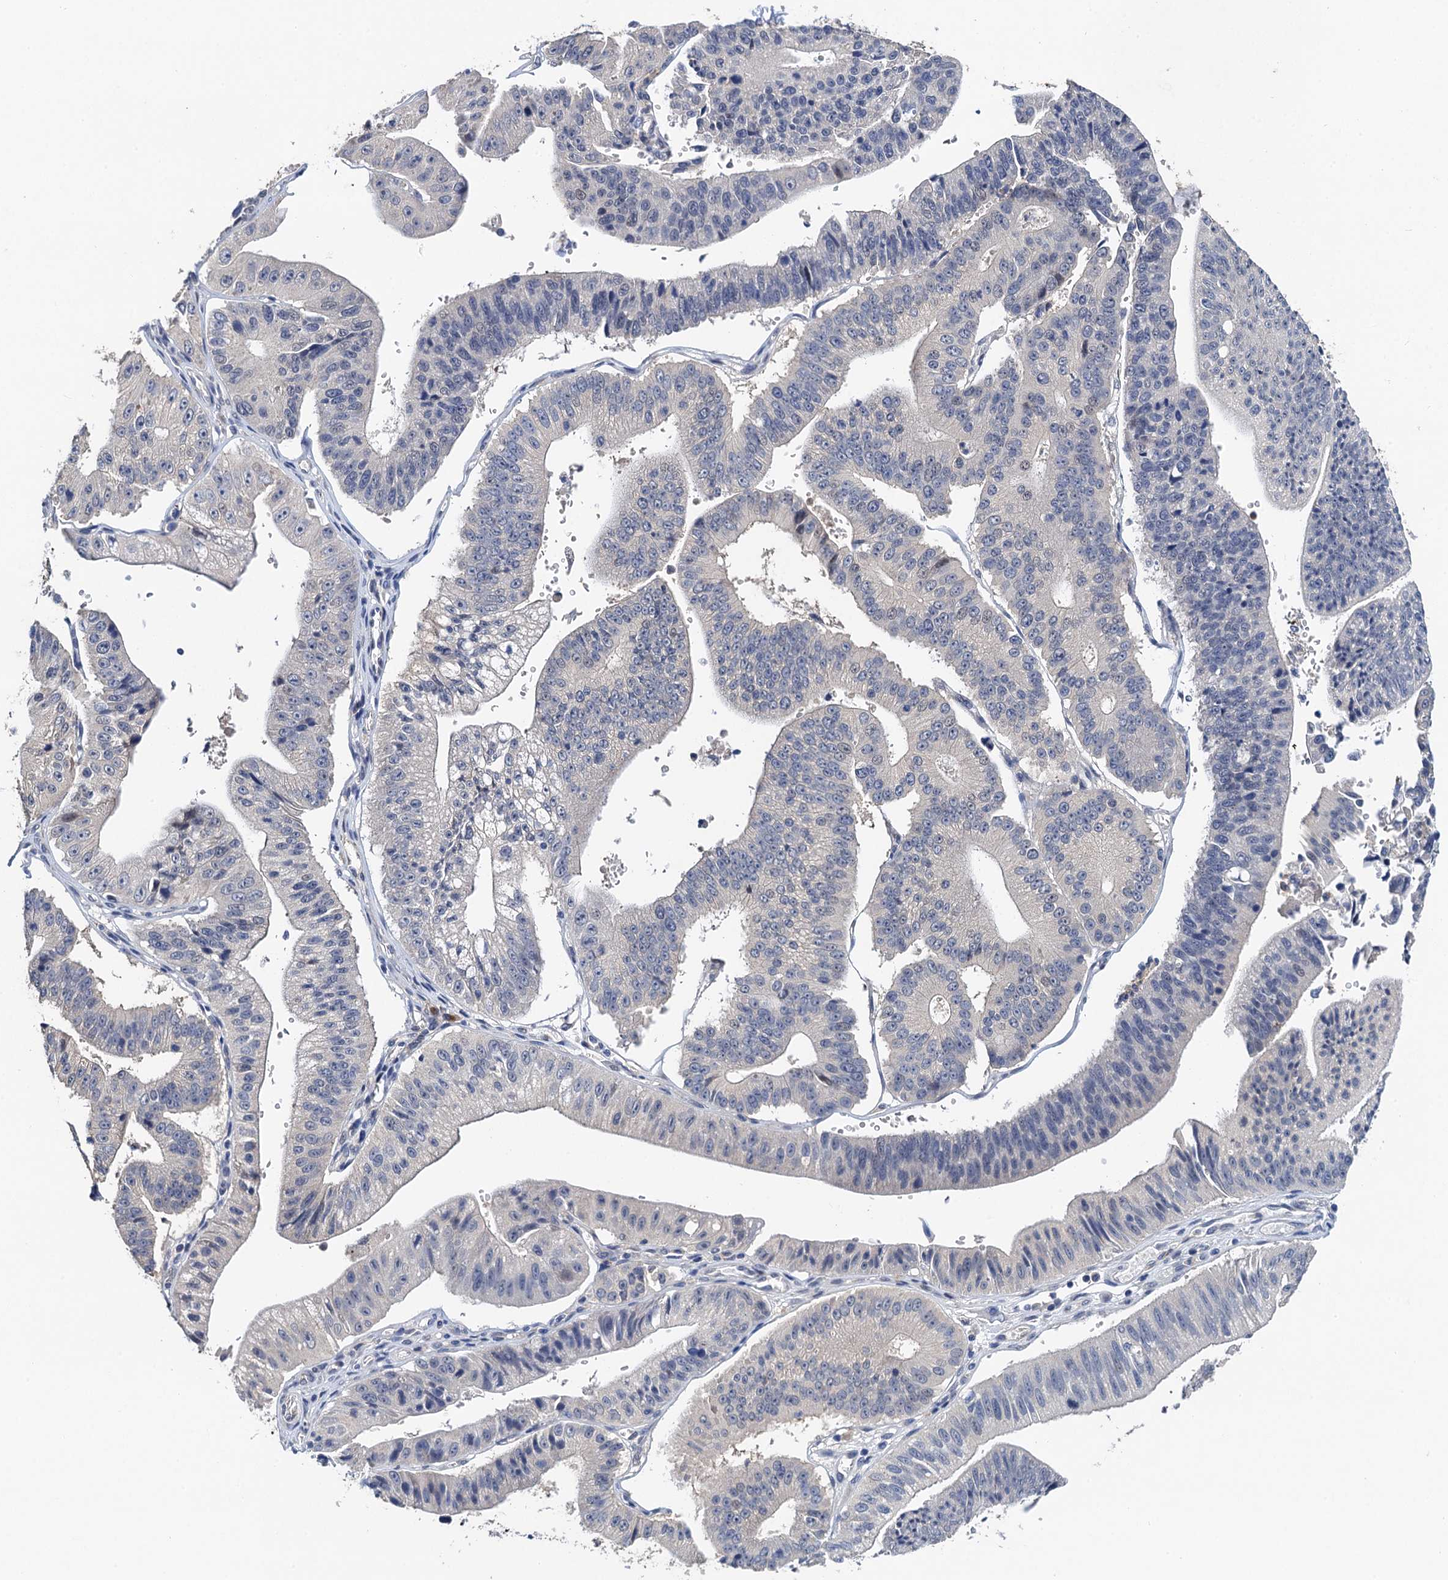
{"staining": {"intensity": "negative", "quantity": "none", "location": "none"}, "tissue": "stomach cancer", "cell_type": "Tumor cells", "image_type": "cancer", "snomed": [{"axis": "morphology", "description": "Adenocarcinoma, NOS"}, {"axis": "topography", "description": "Stomach"}], "caption": "Adenocarcinoma (stomach) stained for a protein using immunohistochemistry demonstrates no expression tumor cells.", "gene": "TMEM39B", "patient": {"sex": "male", "age": 59}}